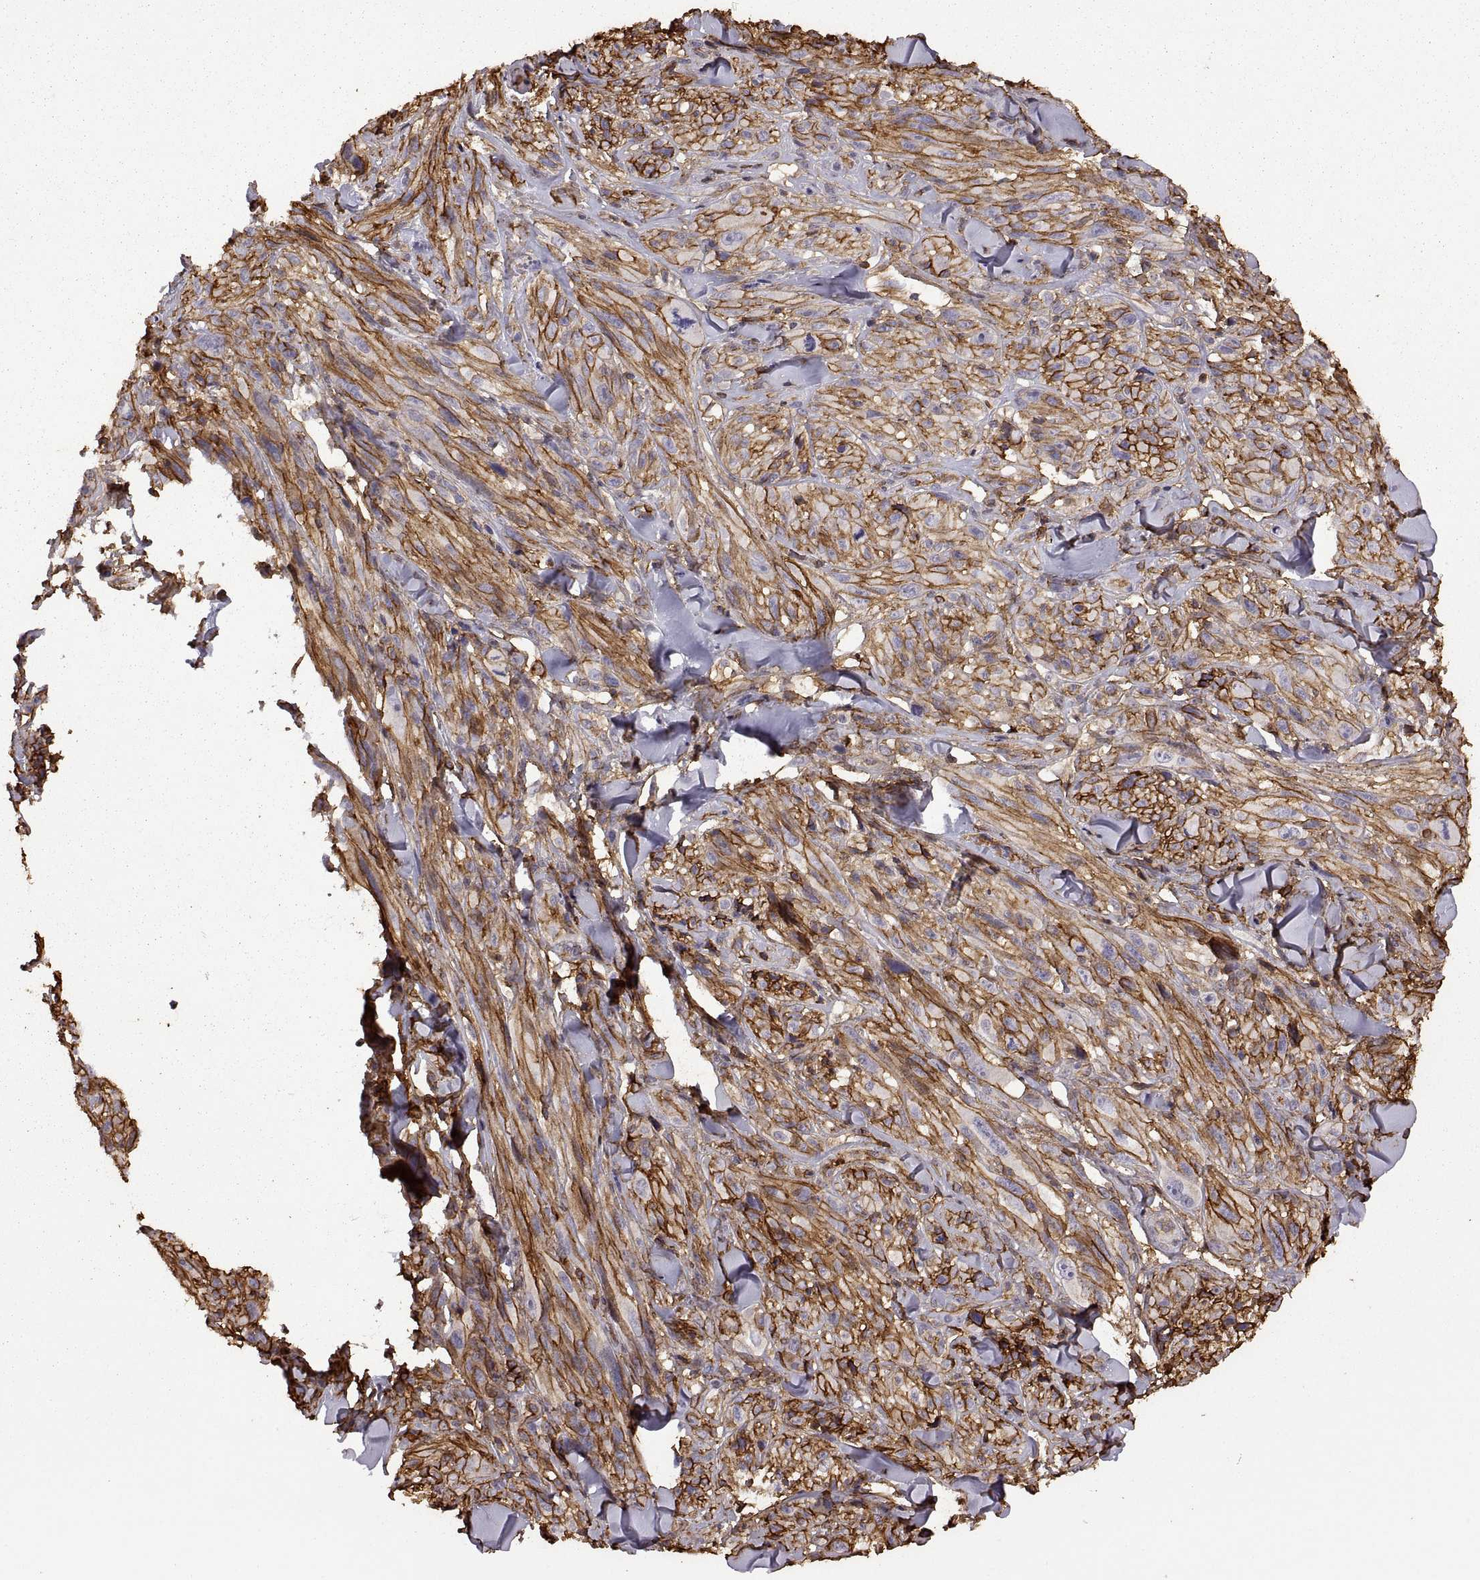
{"staining": {"intensity": "strong", "quantity": ">75%", "location": "cytoplasmic/membranous"}, "tissue": "melanoma", "cell_type": "Tumor cells", "image_type": "cancer", "snomed": [{"axis": "morphology", "description": "Malignant melanoma, NOS"}, {"axis": "topography", "description": "Skin"}], "caption": "IHC of human melanoma shows high levels of strong cytoplasmic/membranous positivity in approximately >75% of tumor cells. The protein is stained brown, and the nuclei are stained in blue (DAB IHC with brightfield microscopy, high magnification).", "gene": "S100A10", "patient": {"sex": "male", "age": 67}}